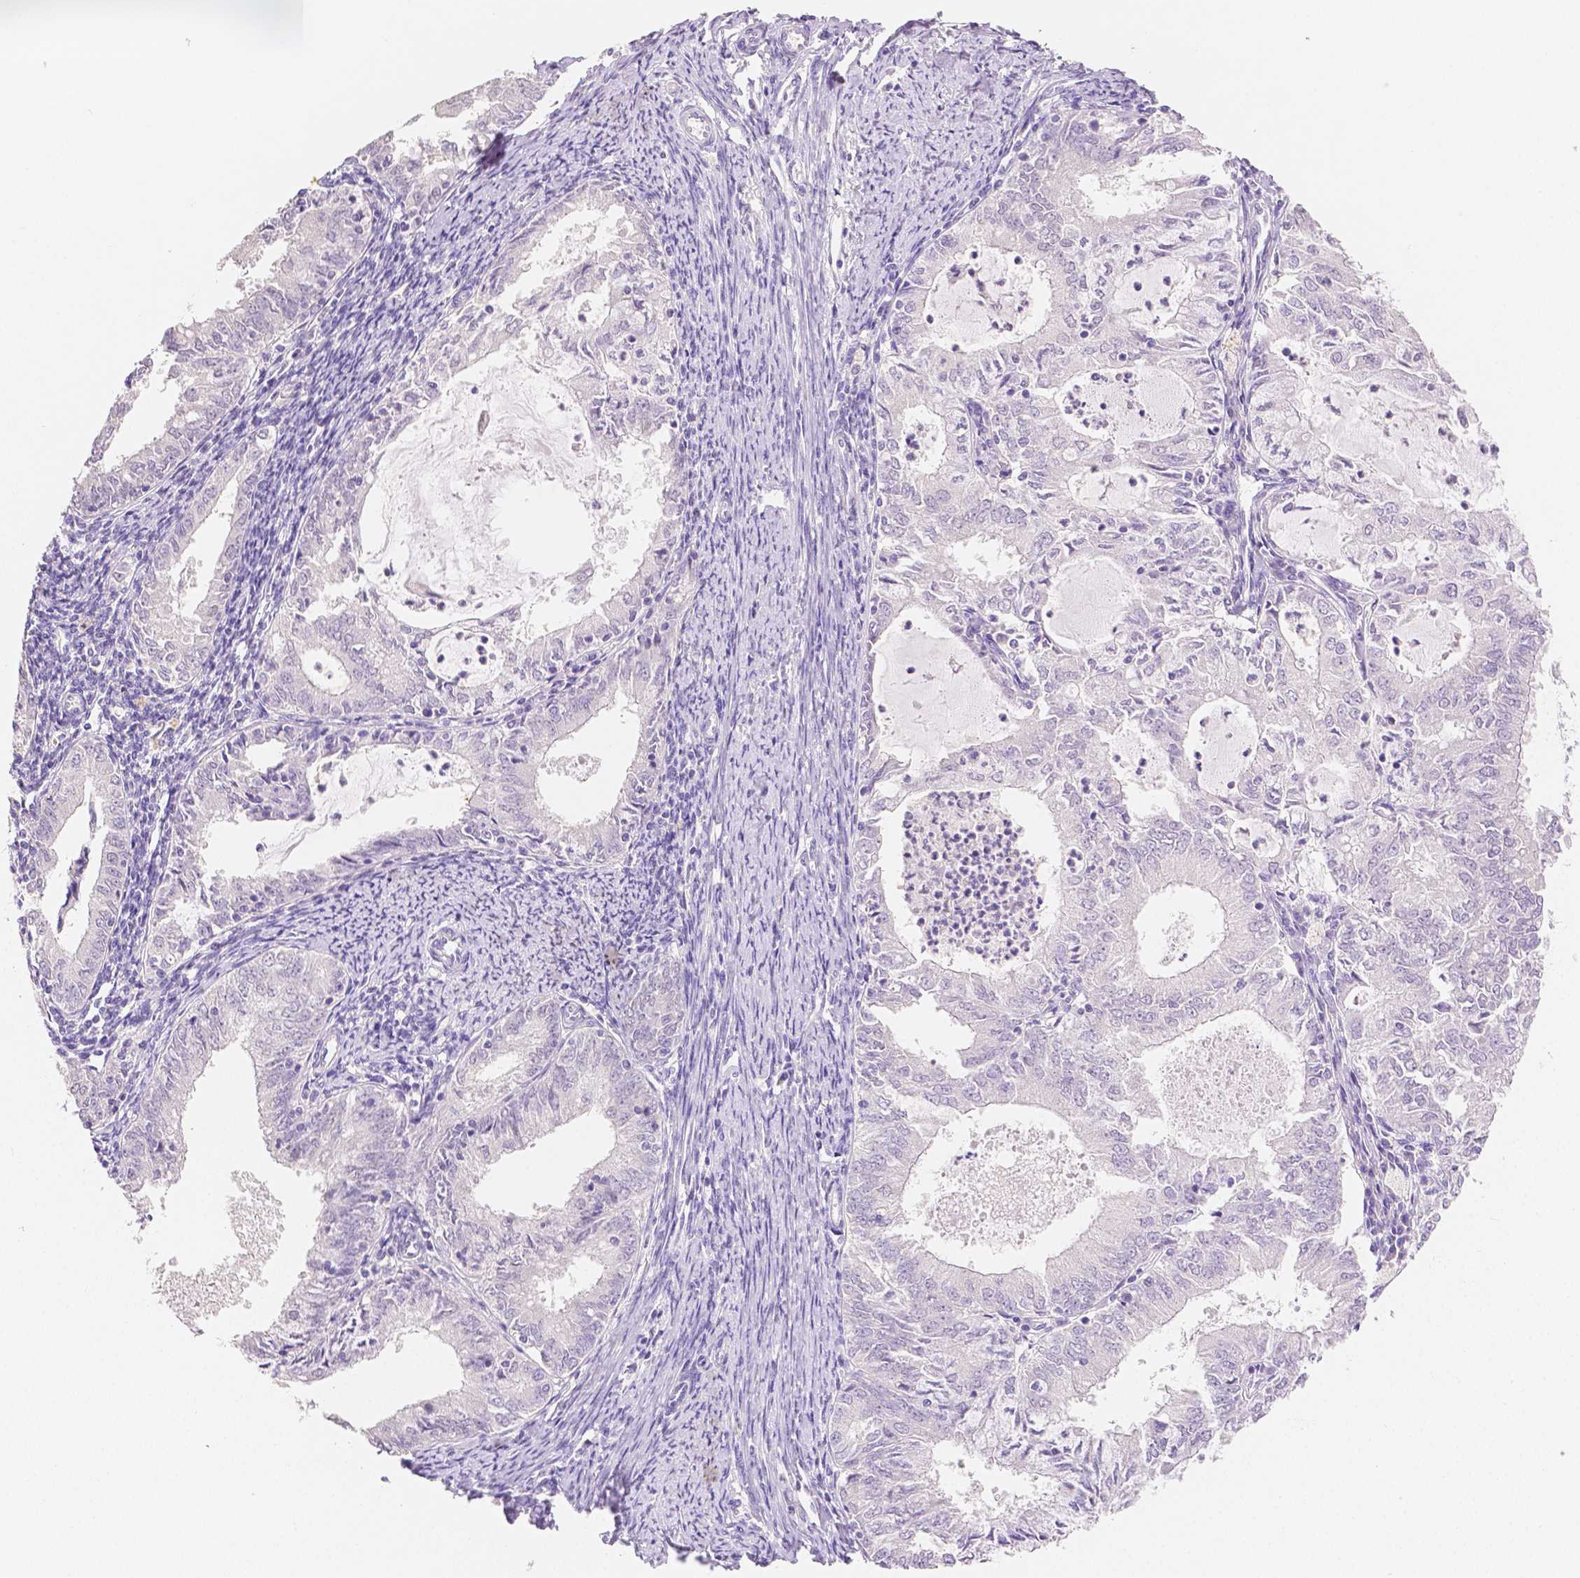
{"staining": {"intensity": "negative", "quantity": "none", "location": "none"}, "tissue": "endometrial cancer", "cell_type": "Tumor cells", "image_type": "cancer", "snomed": [{"axis": "morphology", "description": "Adenocarcinoma, NOS"}, {"axis": "topography", "description": "Endometrium"}], "caption": "A high-resolution image shows immunohistochemistry staining of endometrial cancer (adenocarcinoma), which reveals no significant positivity in tumor cells. (DAB (3,3'-diaminobenzidine) immunohistochemistry (IHC) with hematoxylin counter stain).", "gene": "HNF1B", "patient": {"sex": "female", "age": 57}}